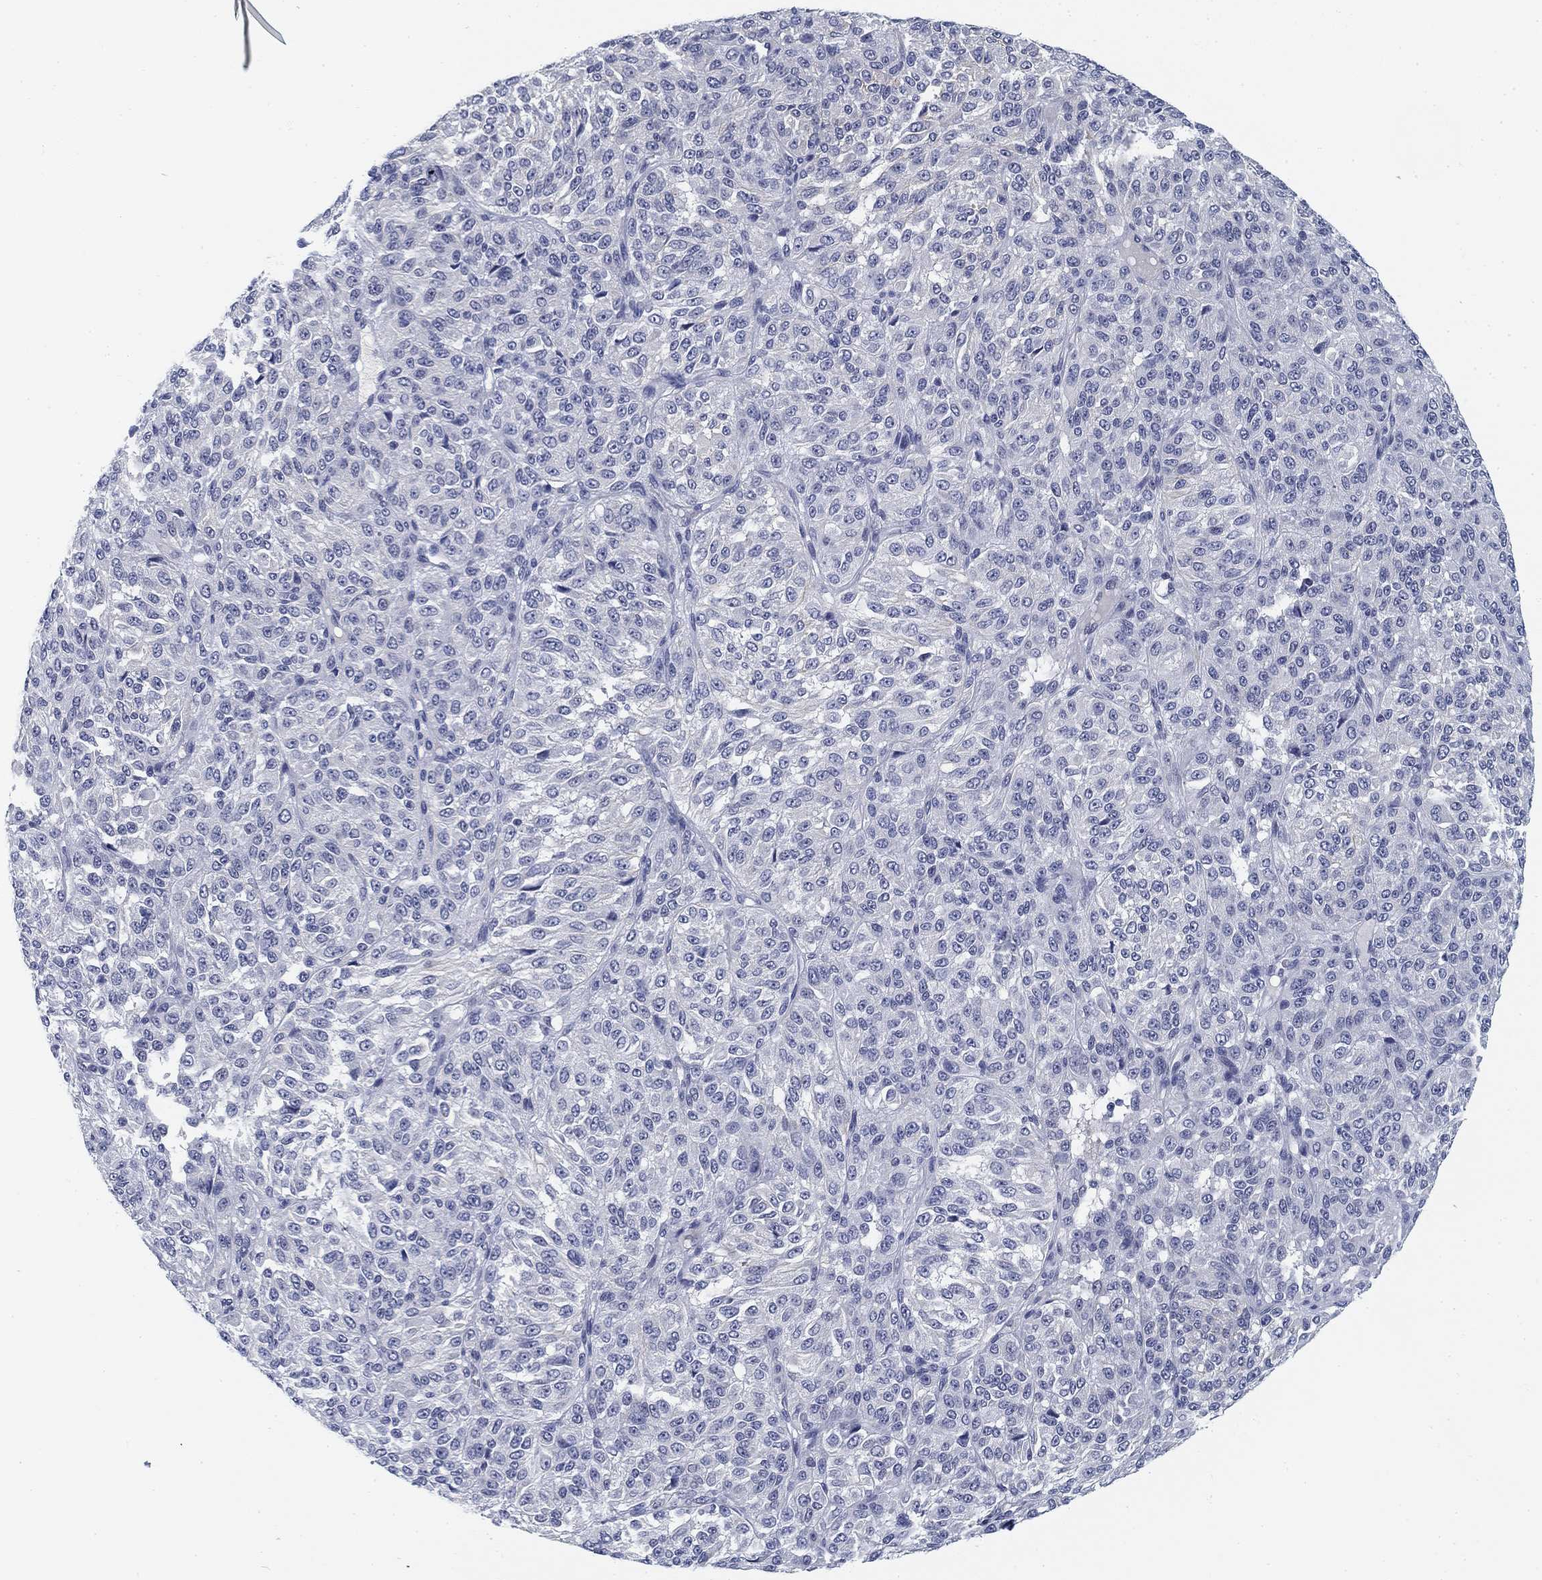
{"staining": {"intensity": "negative", "quantity": "none", "location": "none"}, "tissue": "melanoma", "cell_type": "Tumor cells", "image_type": "cancer", "snomed": [{"axis": "morphology", "description": "Malignant melanoma, Metastatic site"}, {"axis": "topography", "description": "Brain"}], "caption": "Photomicrograph shows no protein positivity in tumor cells of malignant melanoma (metastatic site) tissue. Nuclei are stained in blue.", "gene": "SLC2A5", "patient": {"sex": "female", "age": 56}}